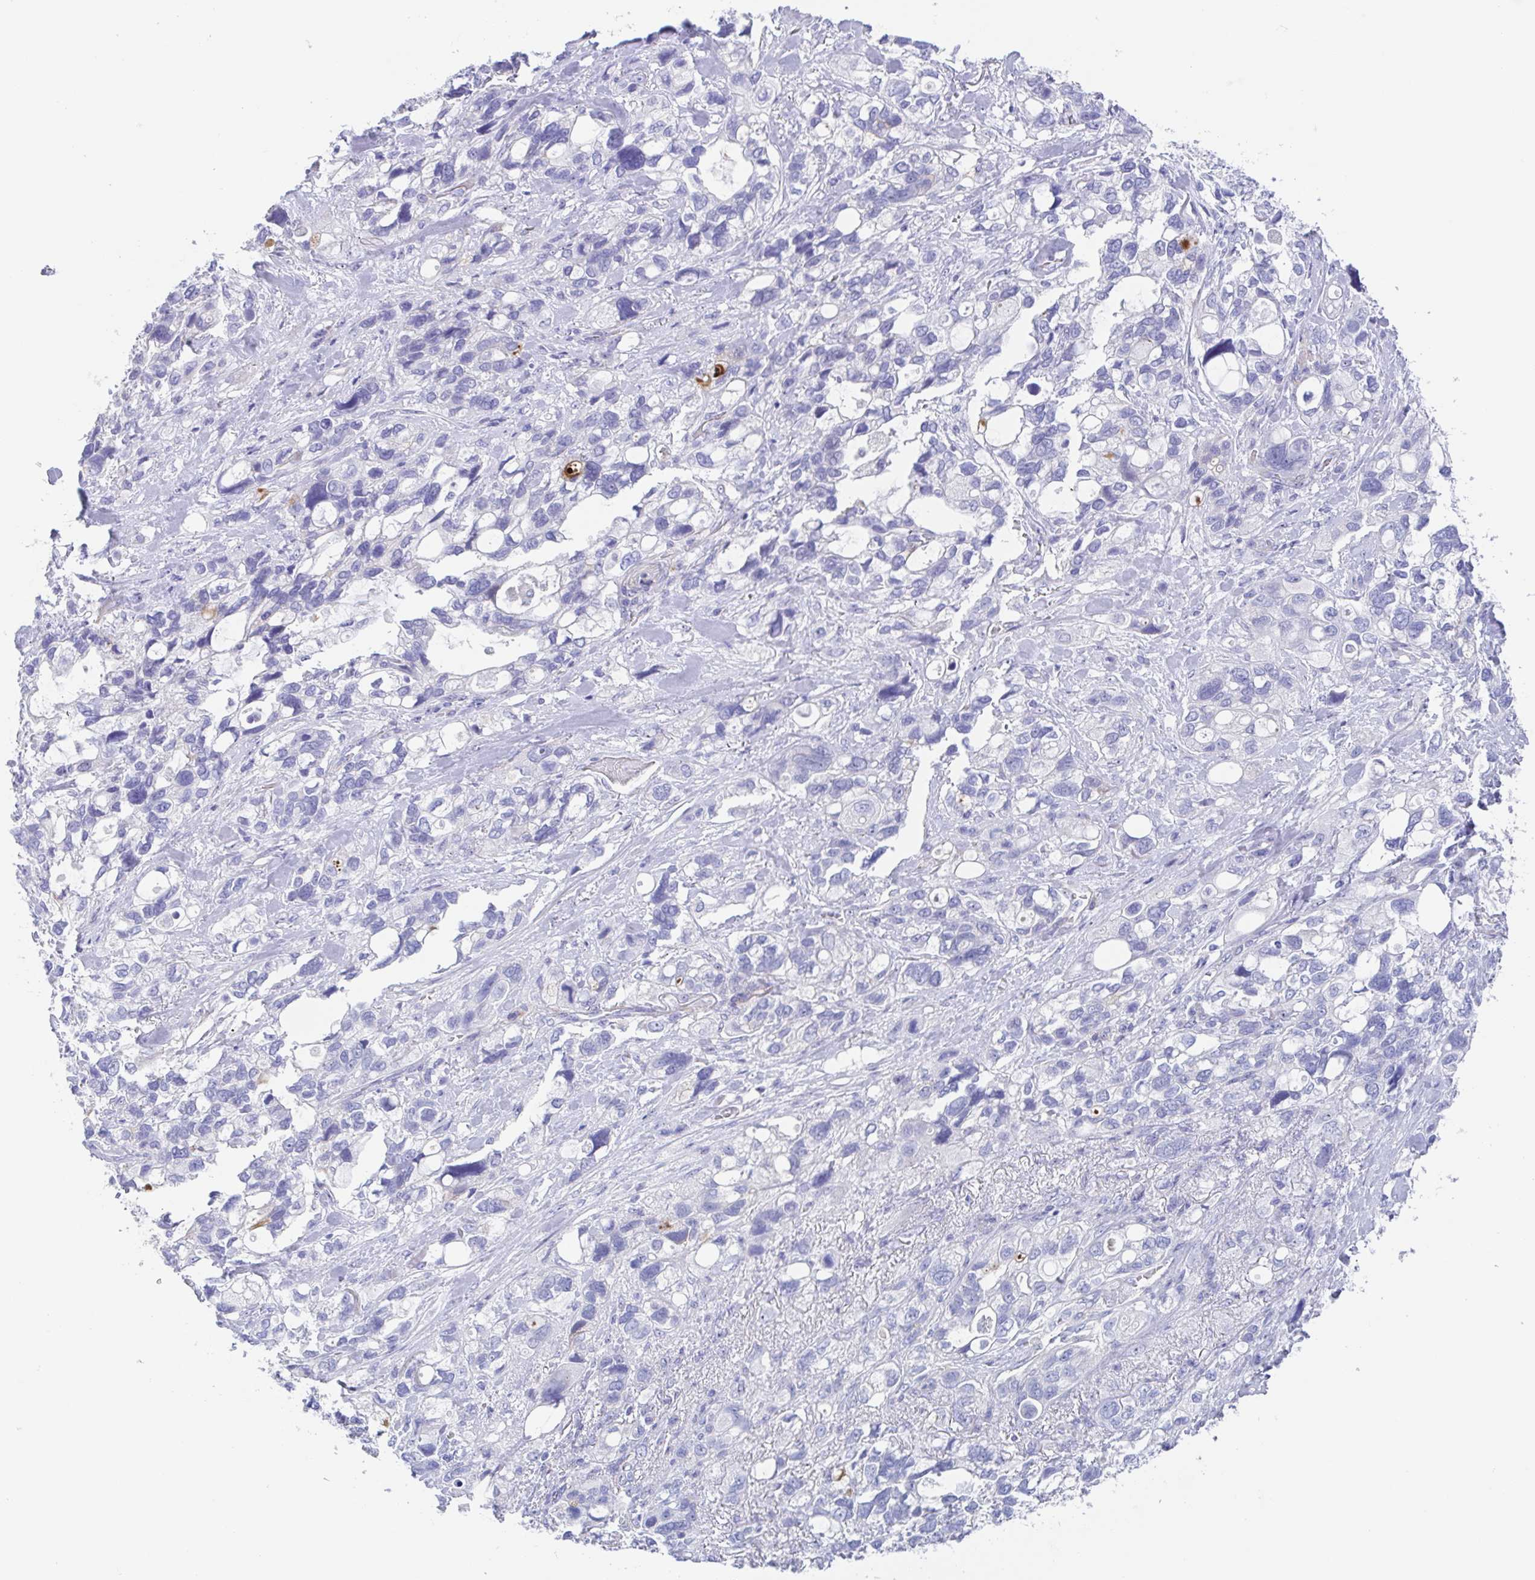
{"staining": {"intensity": "negative", "quantity": "none", "location": "none"}, "tissue": "stomach cancer", "cell_type": "Tumor cells", "image_type": "cancer", "snomed": [{"axis": "morphology", "description": "Adenocarcinoma, NOS"}, {"axis": "topography", "description": "Stomach, upper"}], "caption": "DAB immunohistochemical staining of stomach cancer (adenocarcinoma) exhibits no significant positivity in tumor cells.", "gene": "MUCL3", "patient": {"sex": "female", "age": 81}}